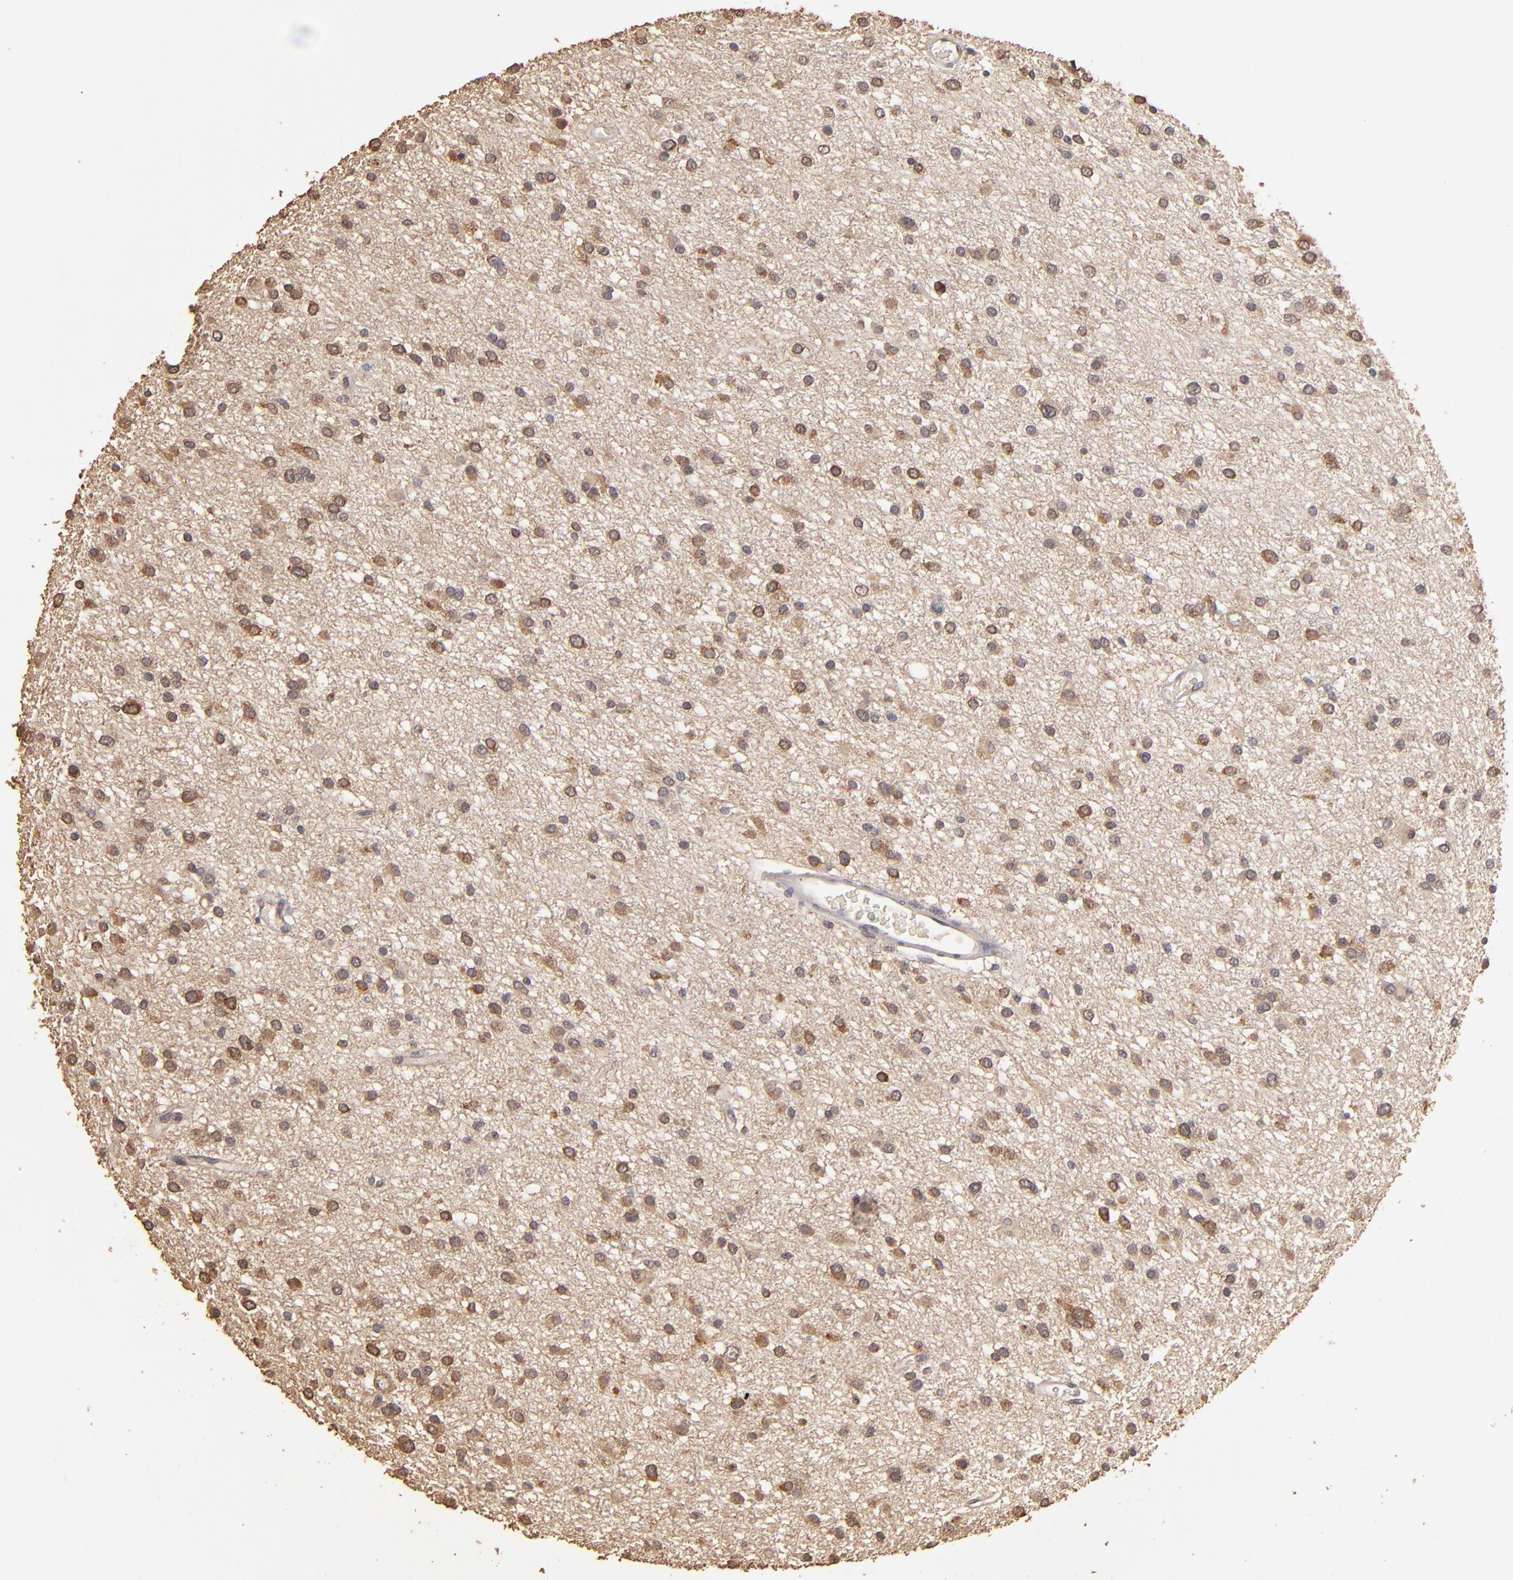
{"staining": {"intensity": "moderate", "quantity": ">75%", "location": "cytoplasmic/membranous"}, "tissue": "glioma", "cell_type": "Tumor cells", "image_type": "cancer", "snomed": [{"axis": "morphology", "description": "Glioma, malignant, Low grade"}, {"axis": "topography", "description": "Brain"}], "caption": "Immunohistochemical staining of glioma exhibits moderate cytoplasmic/membranous protein expression in about >75% of tumor cells.", "gene": "OPHN1", "patient": {"sex": "female", "age": 36}}